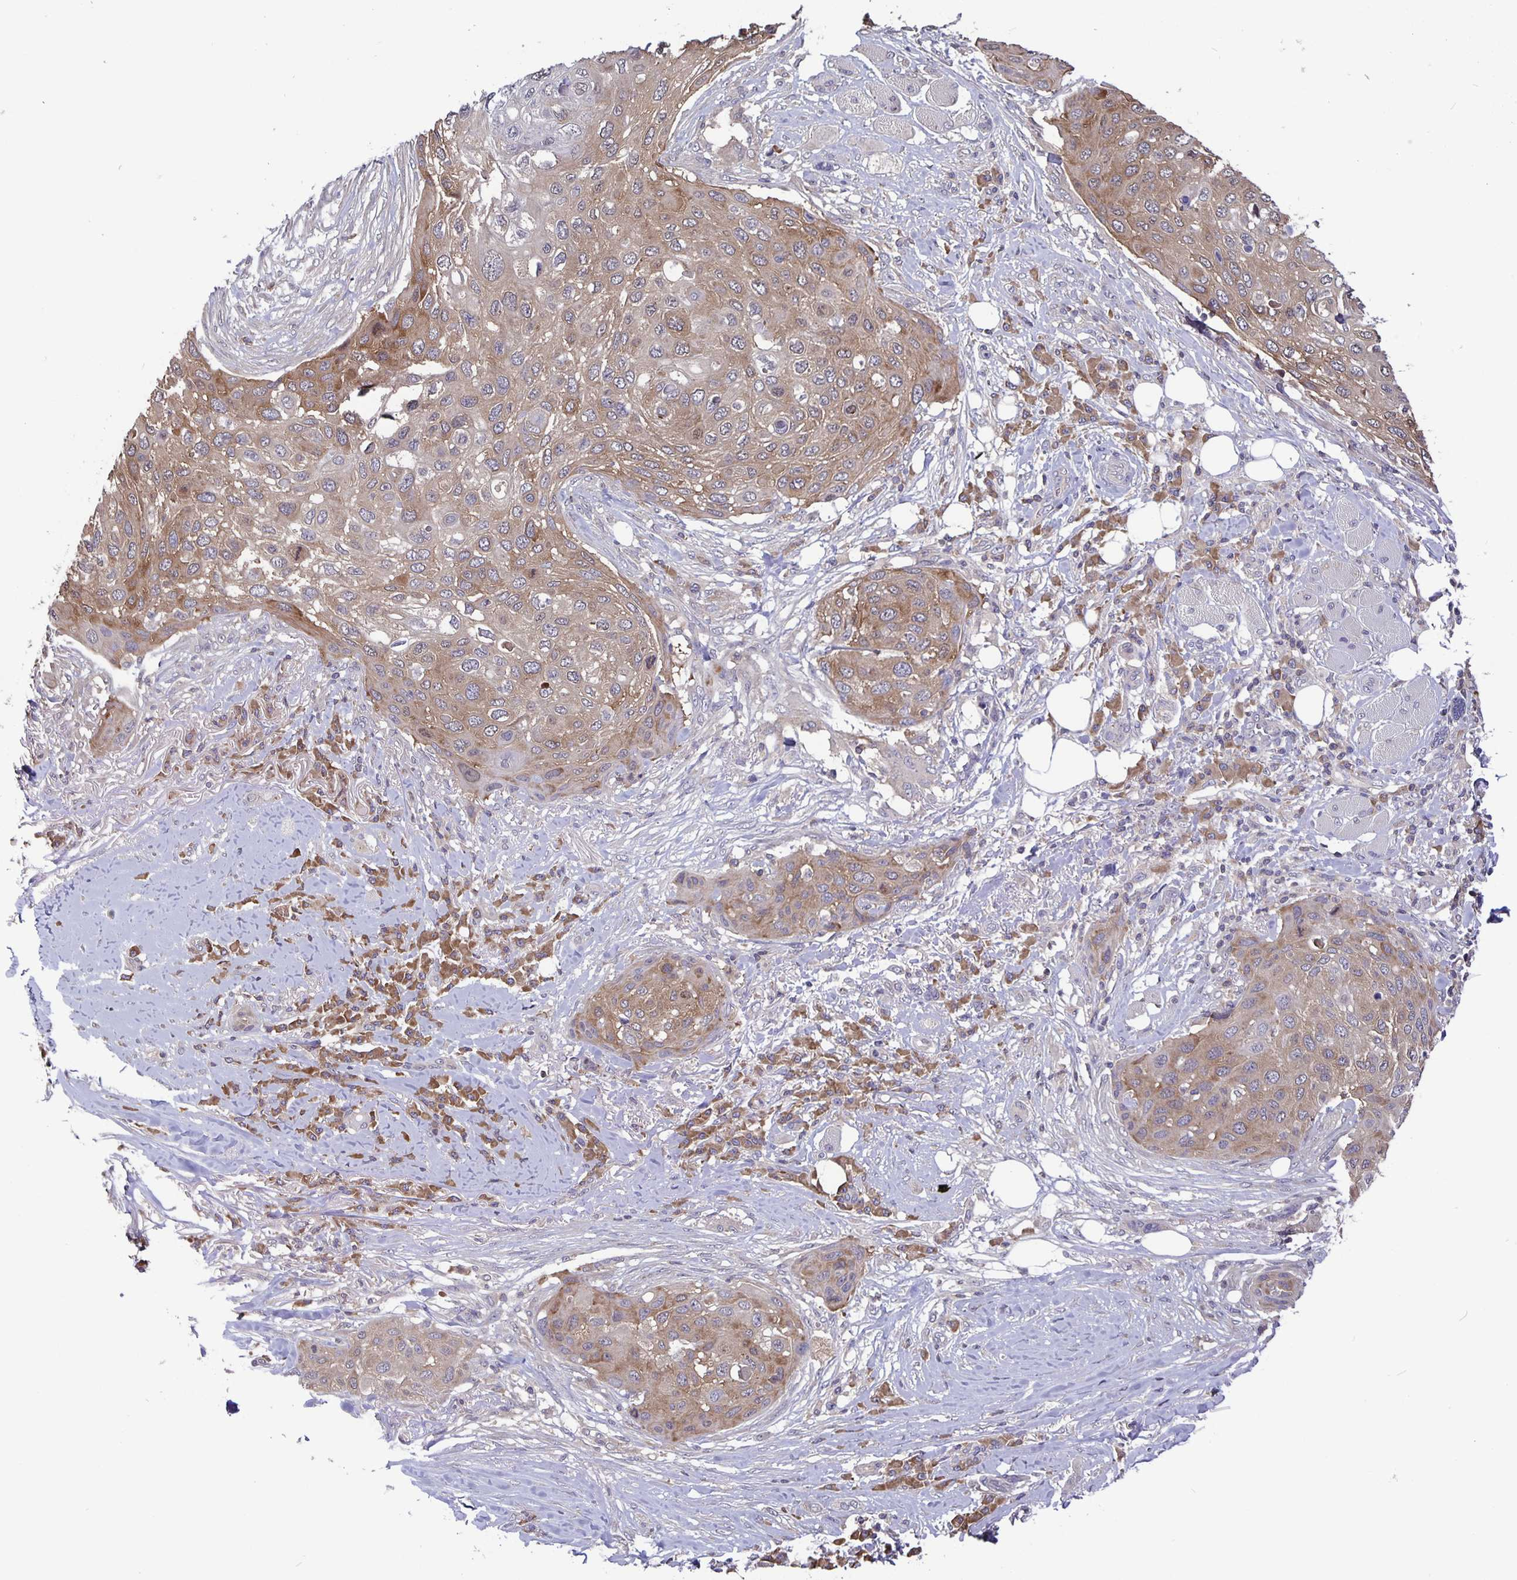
{"staining": {"intensity": "moderate", "quantity": "25%-75%", "location": "cytoplasmic/membranous"}, "tissue": "skin cancer", "cell_type": "Tumor cells", "image_type": "cancer", "snomed": [{"axis": "morphology", "description": "Squamous cell carcinoma, NOS"}, {"axis": "topography", "description": "Skin"}], "caption": "Tumor cells demonstrate medium levels of moderate cytoplasmic/membranous positivity in approximately 25%-75% of cells in human skin cancer (squamous cell carcinoma). The staining was performed using DAB to visualize the protein expression in brown, while the nuclei were stained in blue with hematoxylin (Magnification: 20x).", "gene": "FEM1C", "patient": {"sex": "female", "age": 87}}